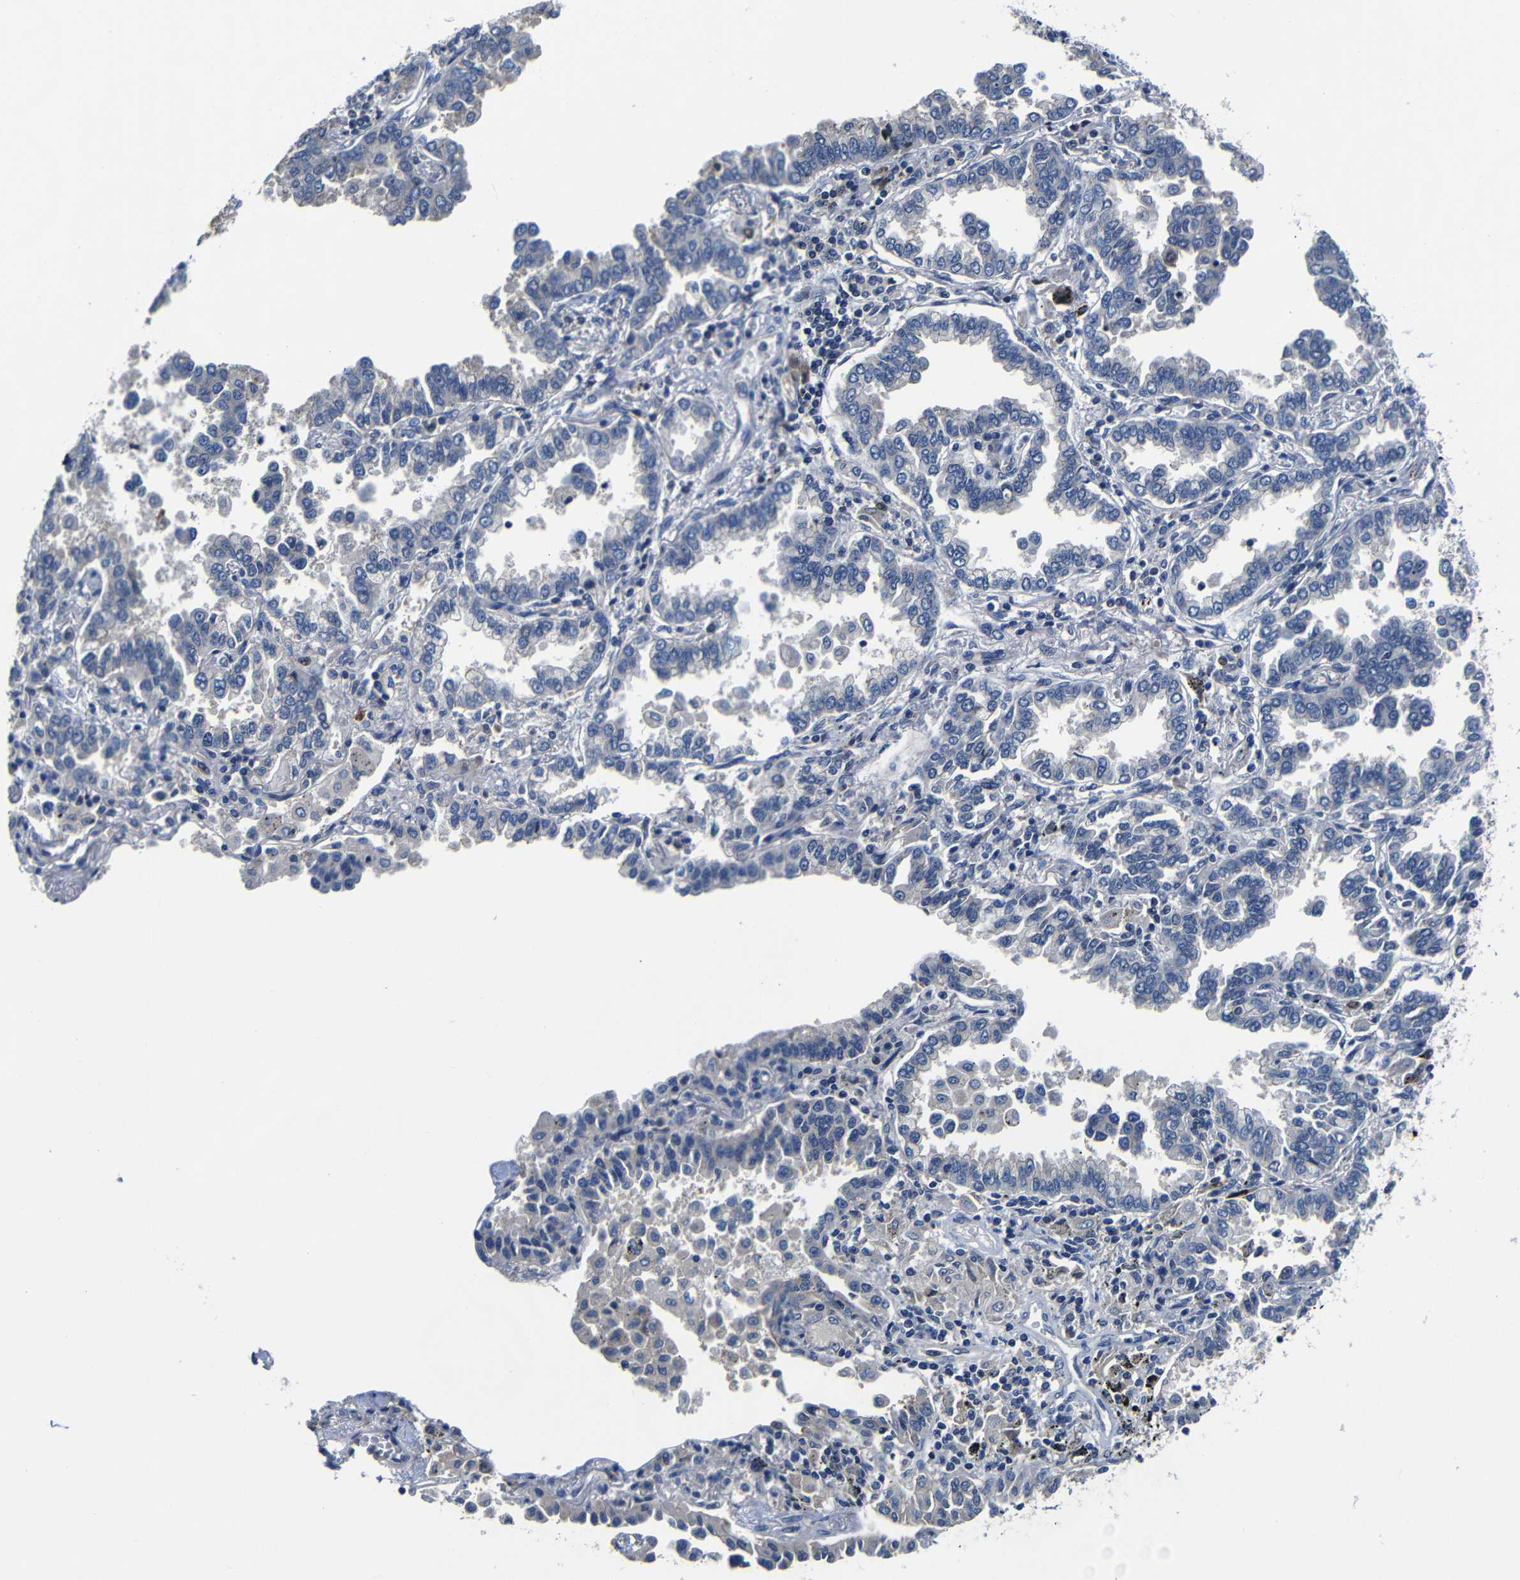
{"staining": {"intensity": "negative", "quantity": "none", "location": "none"}, "tissue": "lung cancer", "cell_type": "Tumor cells", "image_type": "cancer", "snomed": [{"axis": "morphology", "description": "Normal tissue, NOS"}, {"axis": "morphology", "description": "Adenocarcinoma, NOS"}, {"axis": "topography", "description": "Lung"}], "caption": "IHC image of adenocarcinoma (lung) stained for a protein (brown), which shows no positivity in tumor cells.", "gene": "AFDN", "patient": {"sex": "male", "age": 59}}